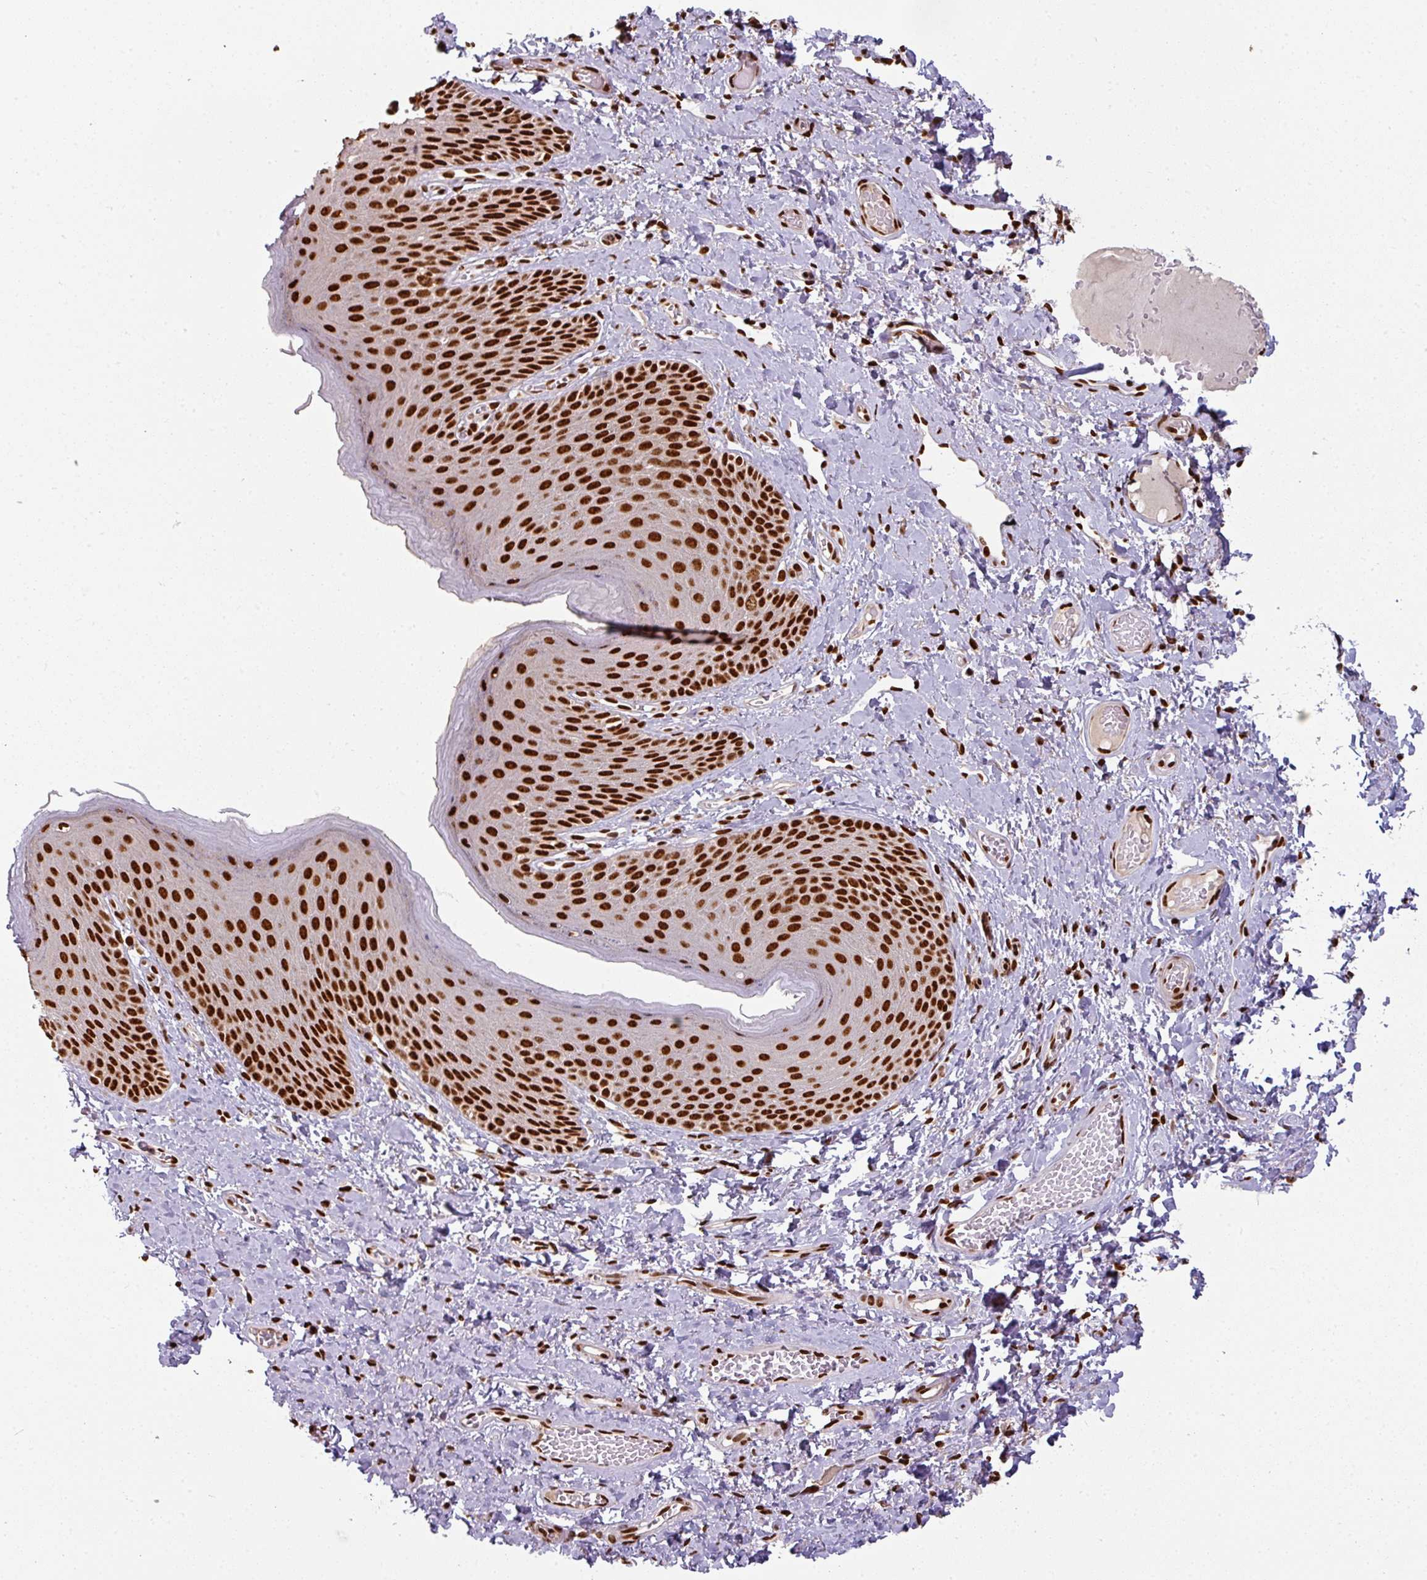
{"staining": {"intensity": "strong", "quantity": ">75%", "location": "nuclear"}, "tissue": "skin", "cell_type": "Epidermal cells", "image_type": "normal", "snomed": [{"axis": "morphology", "description": "Normal tissue, NOS"}, {"axis": "topography", "description": "Anal"}], "caption": "Protein positivity by immunohistochemistry (IHC) displays strong nuclear expression in about >75% of epidermal cells in normal skin.", "gene": "SIK3", "patient": {"sex": "female", "age": 40}}